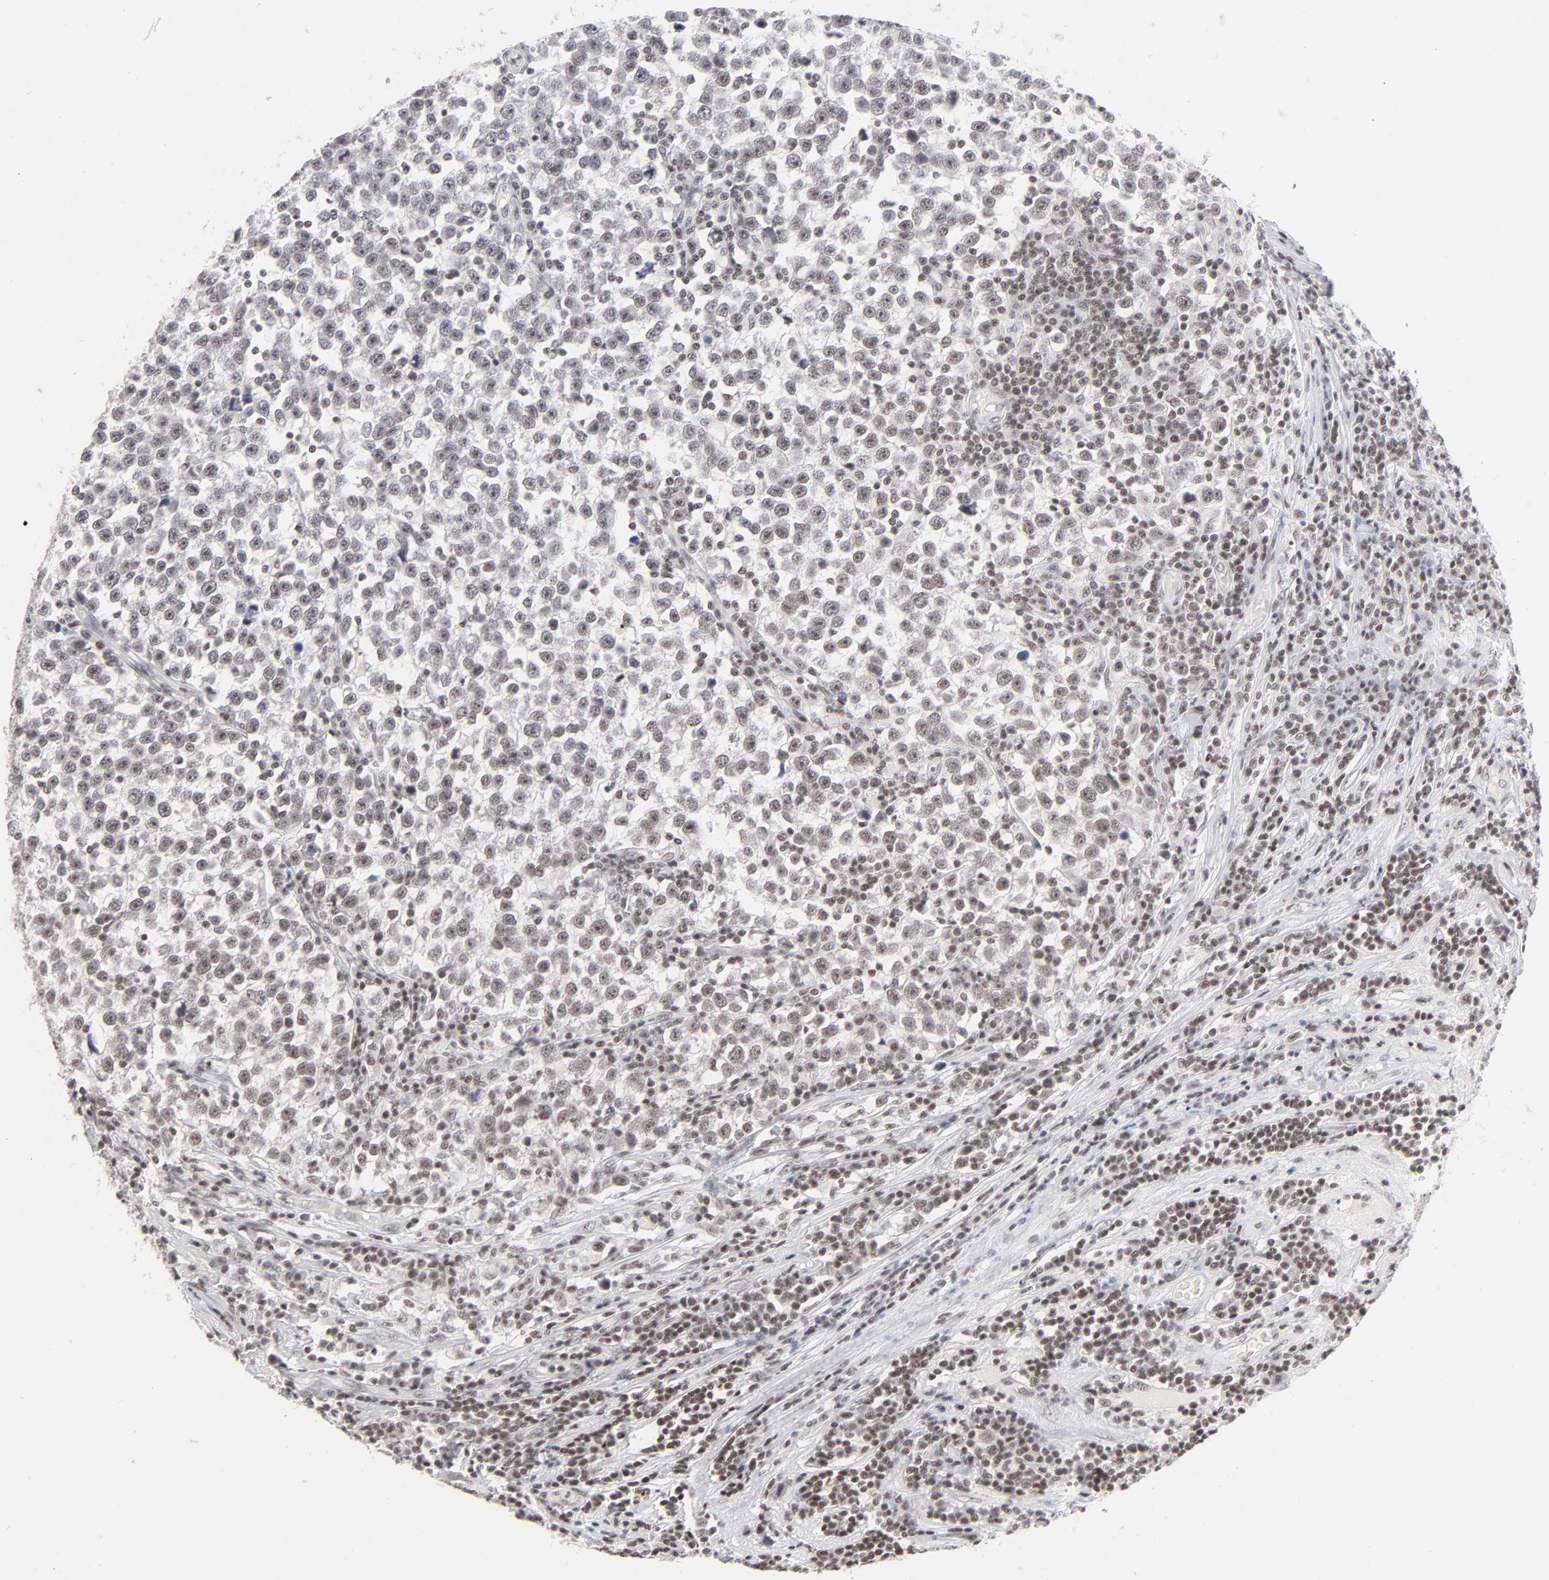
{"staining": {"intensity": "negative", "quantity": "none", "location": "none"}, "tissue": "testis cancer", "cell_type": "Tumor cells", "image_type": "cancer", "snomed": [{"axis": "morphology", "description": "Seminoma, NOS"}, {"axis": "topography", "description": "Testis"}], "caption": "DAB immunohistochemical staining of testis cancer displays no significant staining in tumor cells.", "gene": "ZNF143", "patient": {"sex": "male", "age": 43}}